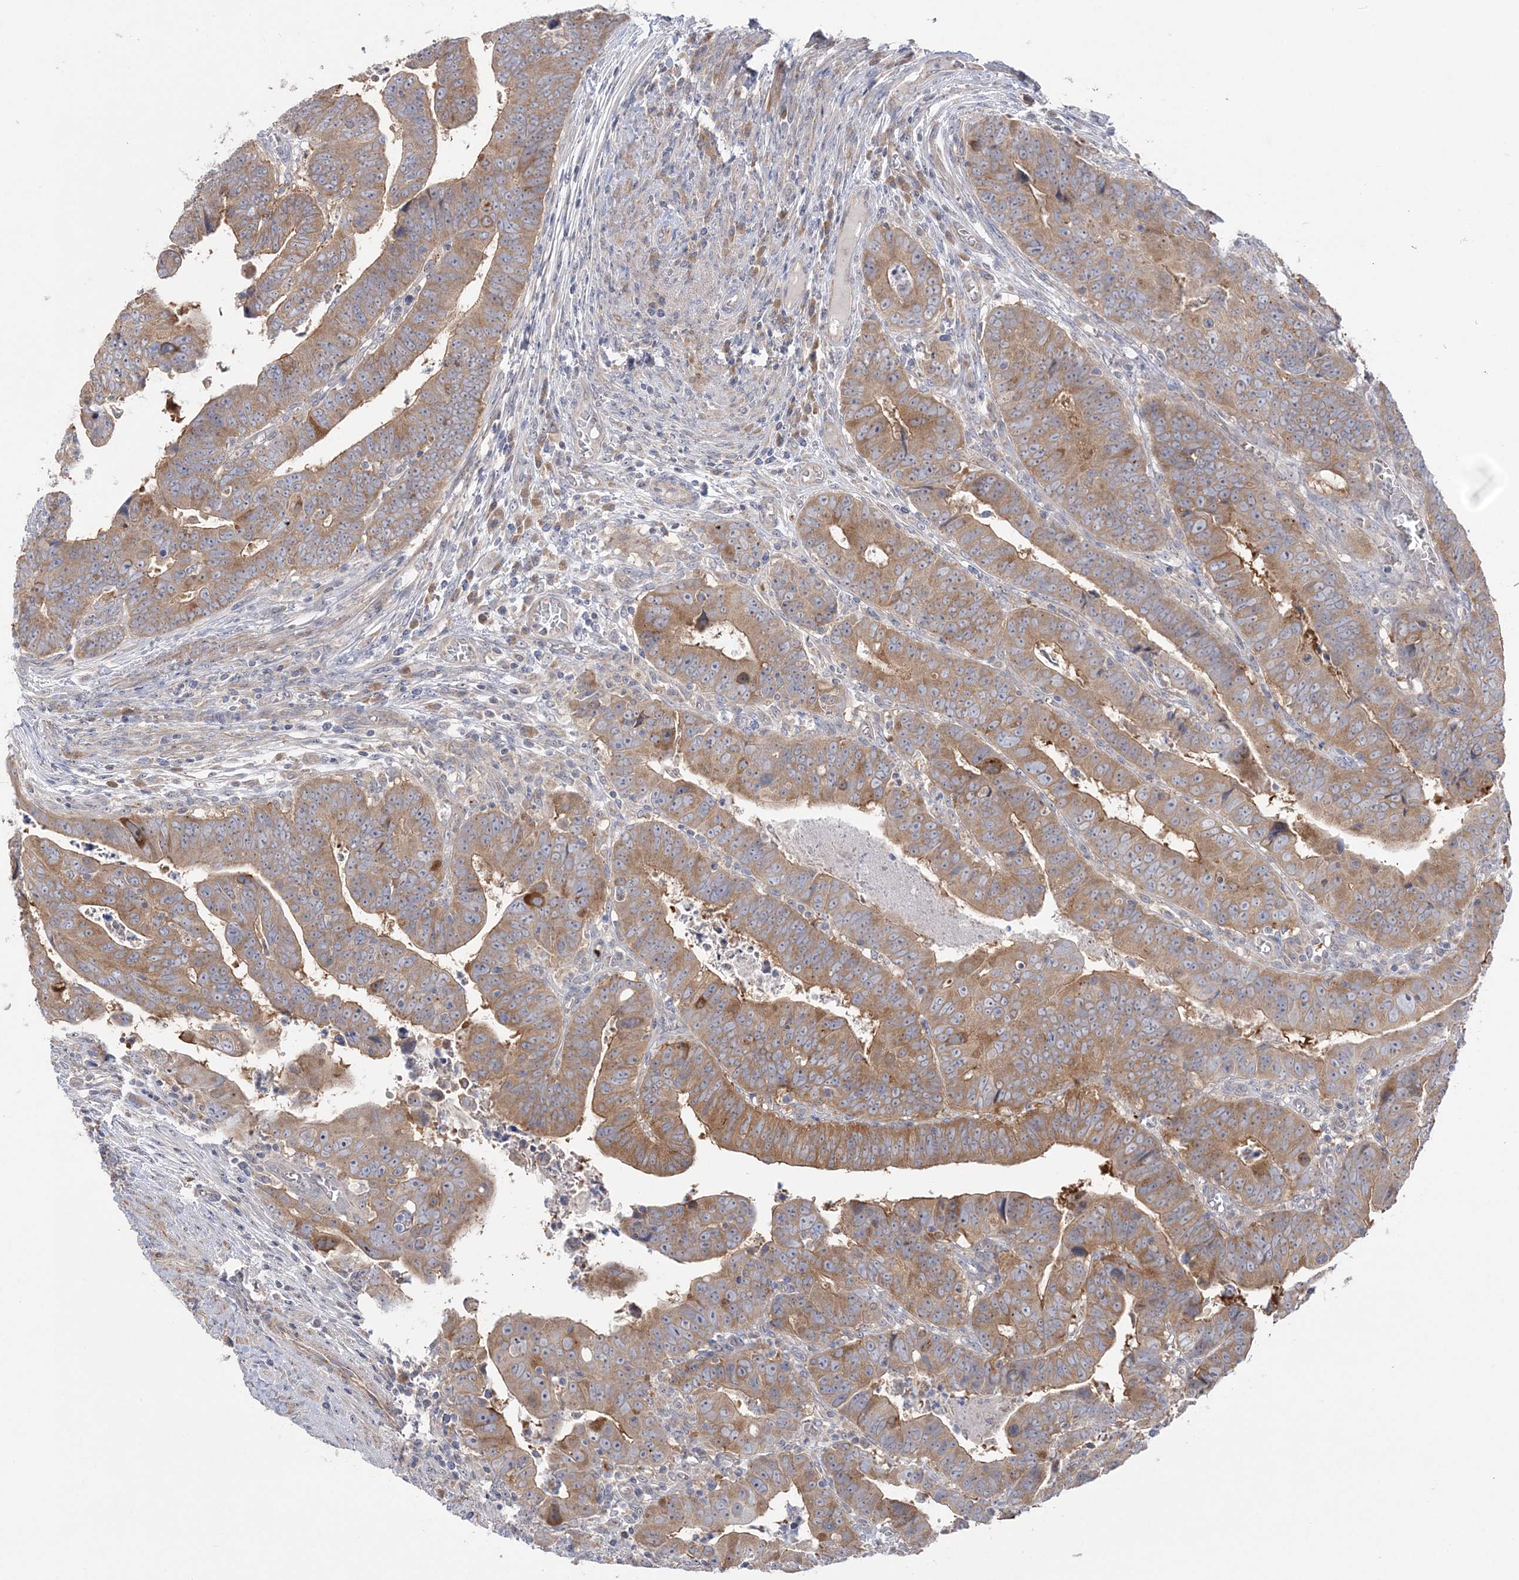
{"staining": {"intensity": "moderate", "quantity": ">75%", "location": "cytoplasmic/membranous"}, "tissue": "colorectal cancer", "cell_type": "Tumor cells", "image_type": "cancer", "snomed": [{"axis": "morphology", "description": "Normal tissue, NOS"}, {"axis": "morphology", "description": "Adenocarcinoma, NOS"}, {"axis": "topography", "description": "Rectum"}], "caption": "High-power microscopy captured an IHC photomicrograph of adenocarcinoma (colorectal), revealing moderate cytoplasmic/membranous expression in about >75% of tumor cells.", "gene": "MMADHC", "patient": {"sex": "female", "age": 65}}